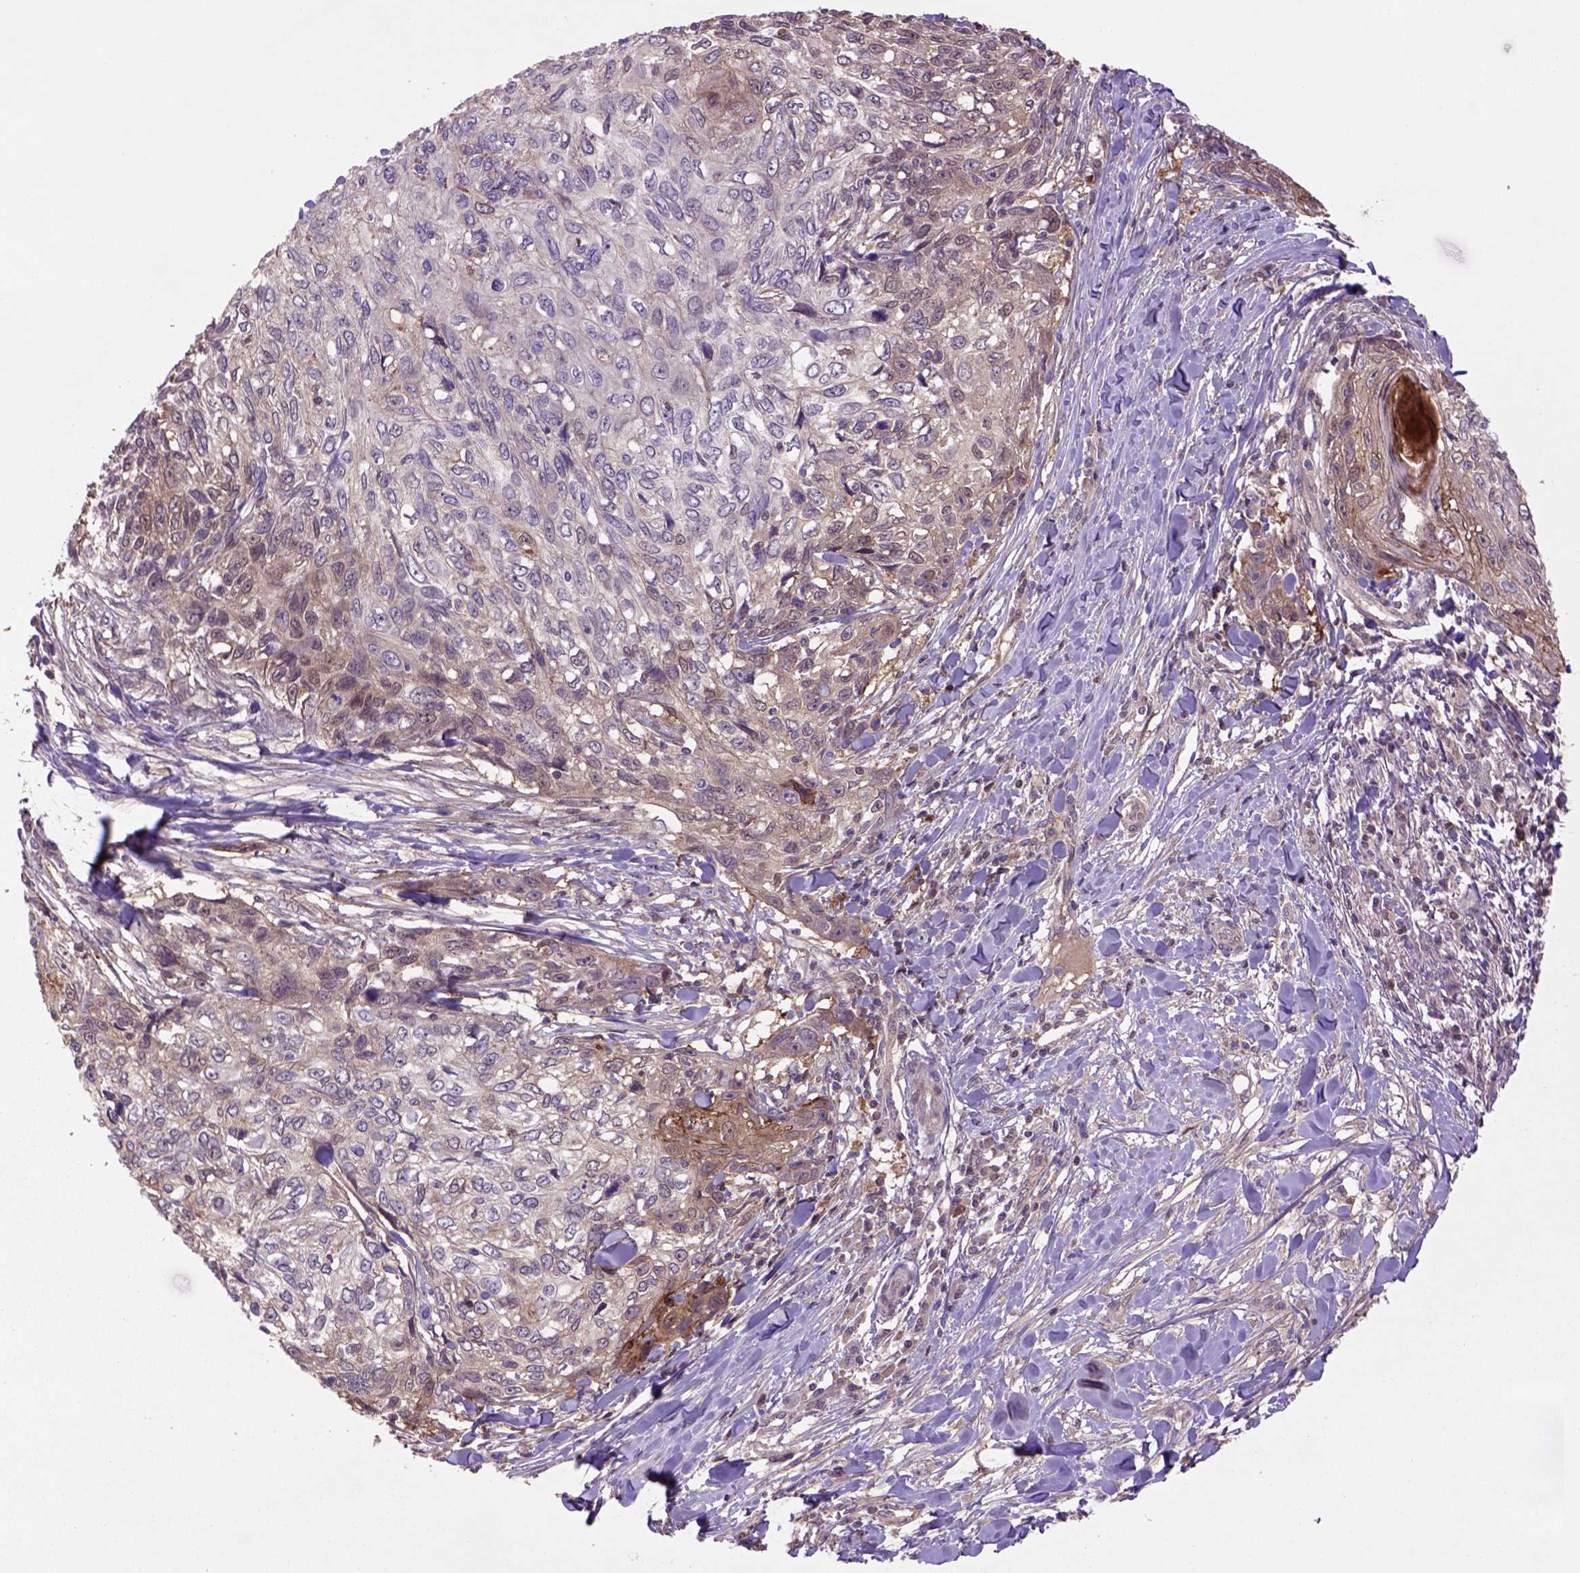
{"staining": {"intensity": "moderate", "quantity": "<25%", "location": "cytoplasmic/membranous"}, "tissue": "skin cancer", "cell_type": "Tumor cells", "image_type": "cancer", "snomed": [{"axis": "morphology", "description": "Squamous cell carcinoma, NOS"}, {"axis": "topography", "description": "Skin"}], "caption": "IHC (DAB (3,3'-diaminobenzidine)) staining of human skin squamous cell carcinoma shows moderate cytoplasmic/membranous protein staining in about <25% of tumor cells.", "gene": "HSPBP1", "patient": {"sex": "male", "age": 92}}